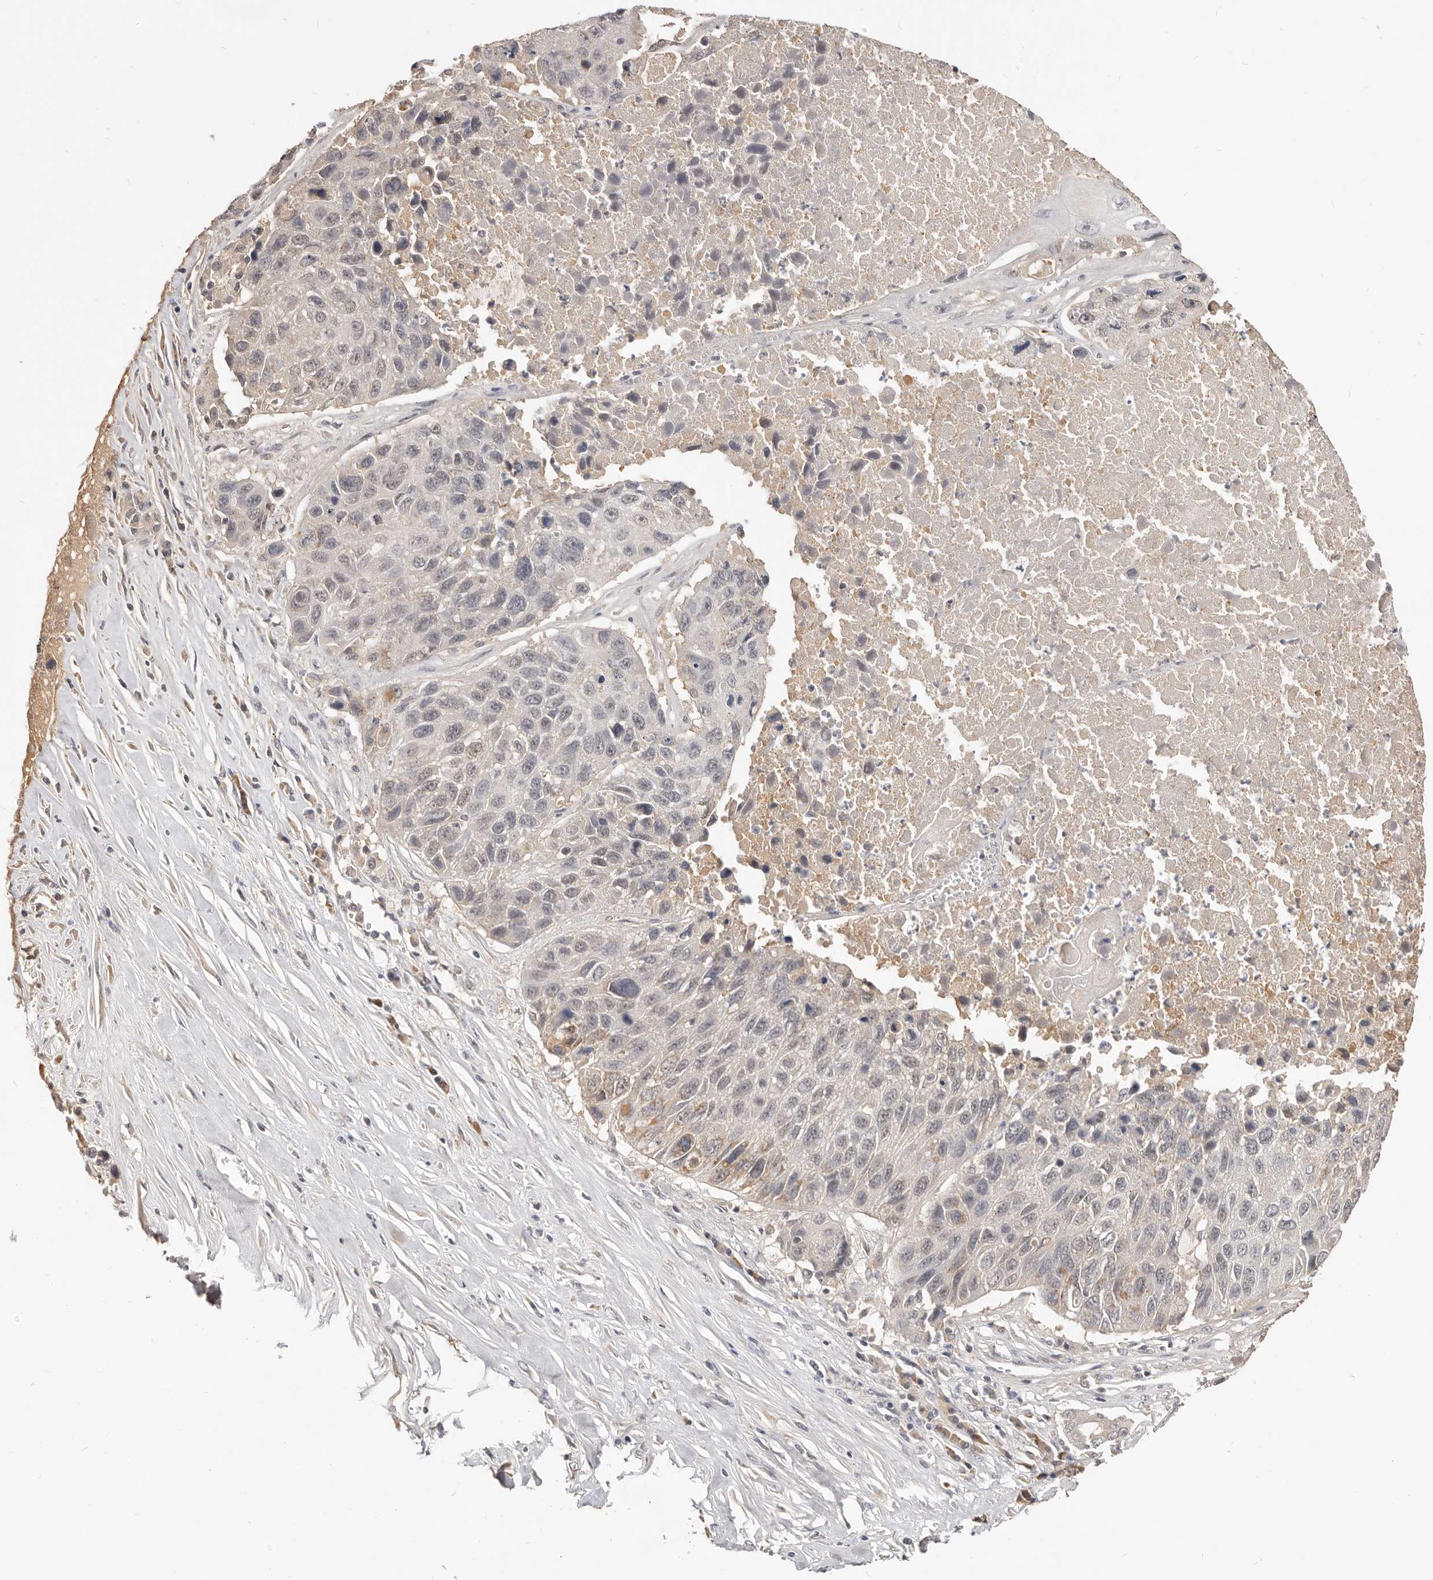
{"staining": {"intensity": "negative", "quantity": "none", "location": "none"}, "tissue": "lung cancer", "cell_type": "Tumor cells", "image_type": "cancer", "snomed": [{"axis": "morphology", "description": "Squamous cell carcinoma, NOS"}, {"axis": "topography", "description": "Lung"}], "caption": "Tumor cells are negative for protein expression in human lung cancer.", "gene": "TSPAN13", "patient": {"sex": "male", "age": 61}}